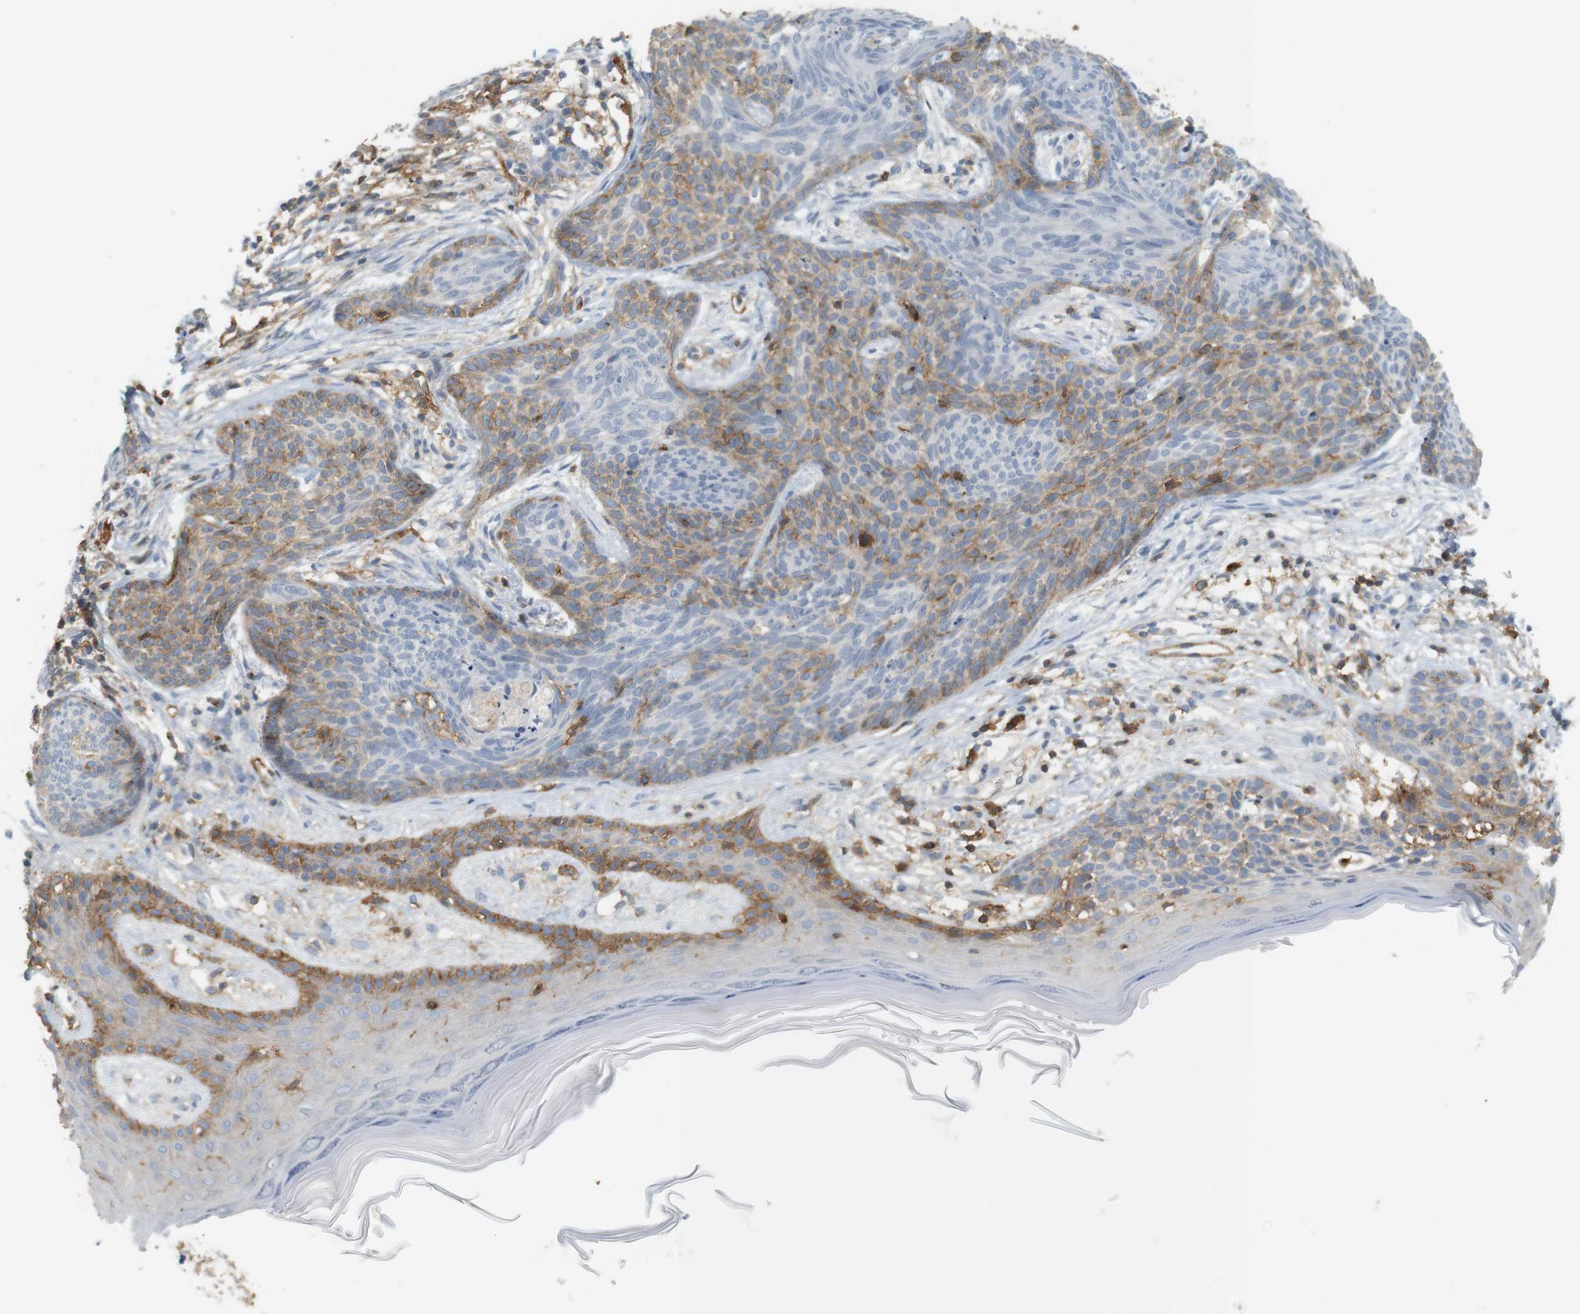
{"staining": {"intensity": "weak", "quantity": "25%-75%", "location": "cytoplasmic/membranous"}, "tissue": "skin cancer", "cell_type": "Tumor cells", "image_type": "cancer", "snomed": [{"axis": "morphology", "description": "Basal cell carcinoma"}, {"axis": "topography", "description": "Skin"}], "caption": "Skin cancer tissue exhibits weak cytoplasmic/membranous expression in approximately 25%-75% of tumor cells, visualized by immunohistochemistry.", "gene": "SIRPA", "patient": {"sex": "female", "age": 59}}